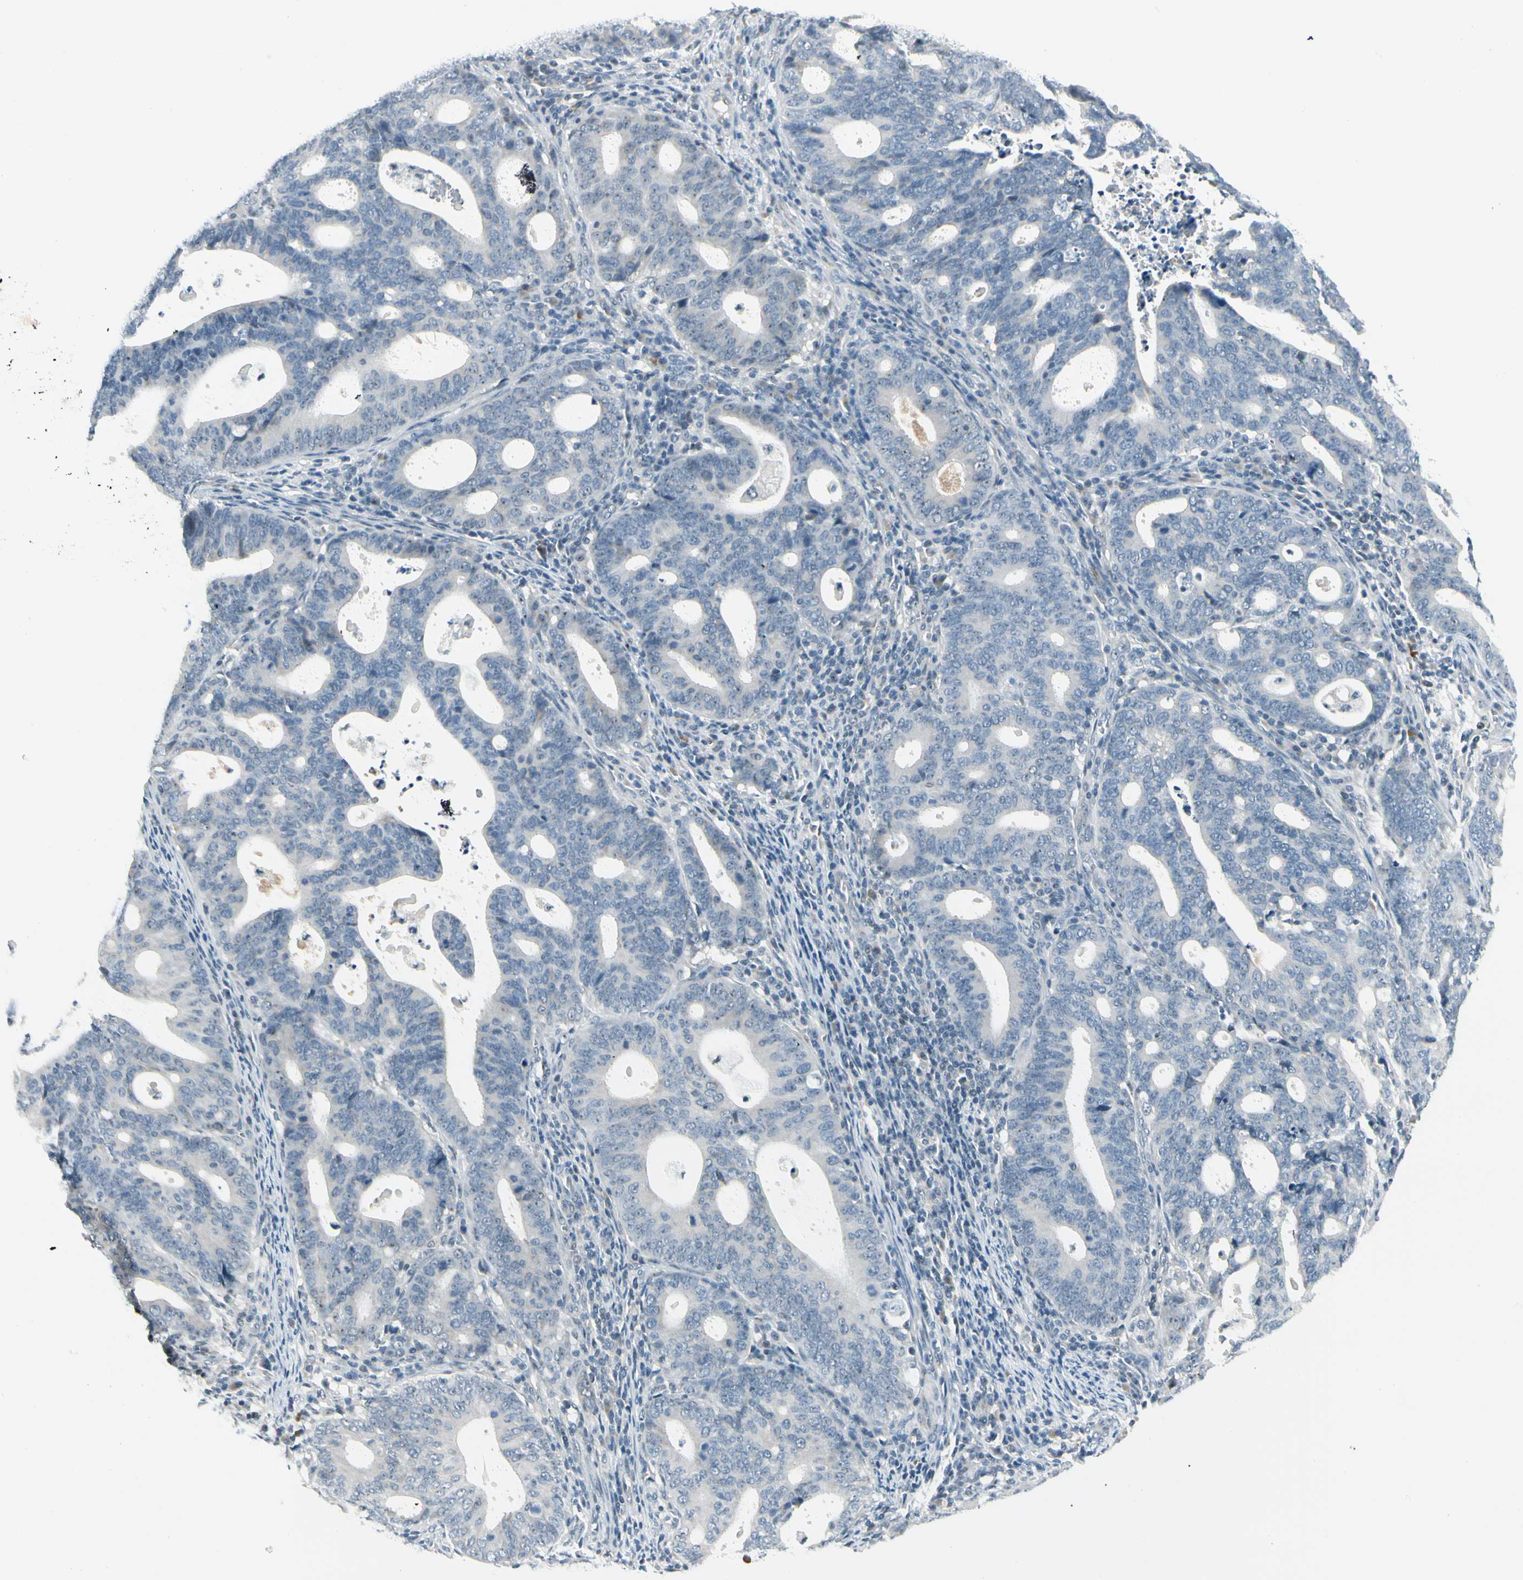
{"staining": {"intensity": "negative", "quantity": "none", "location": "none"}, "tissue": "endometrial cancer", "cell_type": "Tumor cells", "image_type": "cancer", "snomed": [{"axis": "morphology", "description": "Adenocarcinoma, NOS"}, {"axis": "topography", "description": "Uterus"}], "caption": "An IHC photomicrograph of adenocarcinoma (endometrial) is shown. There is no staining in tumor cells of adenocarcinoma (endometrial).", "gene": "ZSCAN1", "patient": {"sex": "female", "age": 83}}